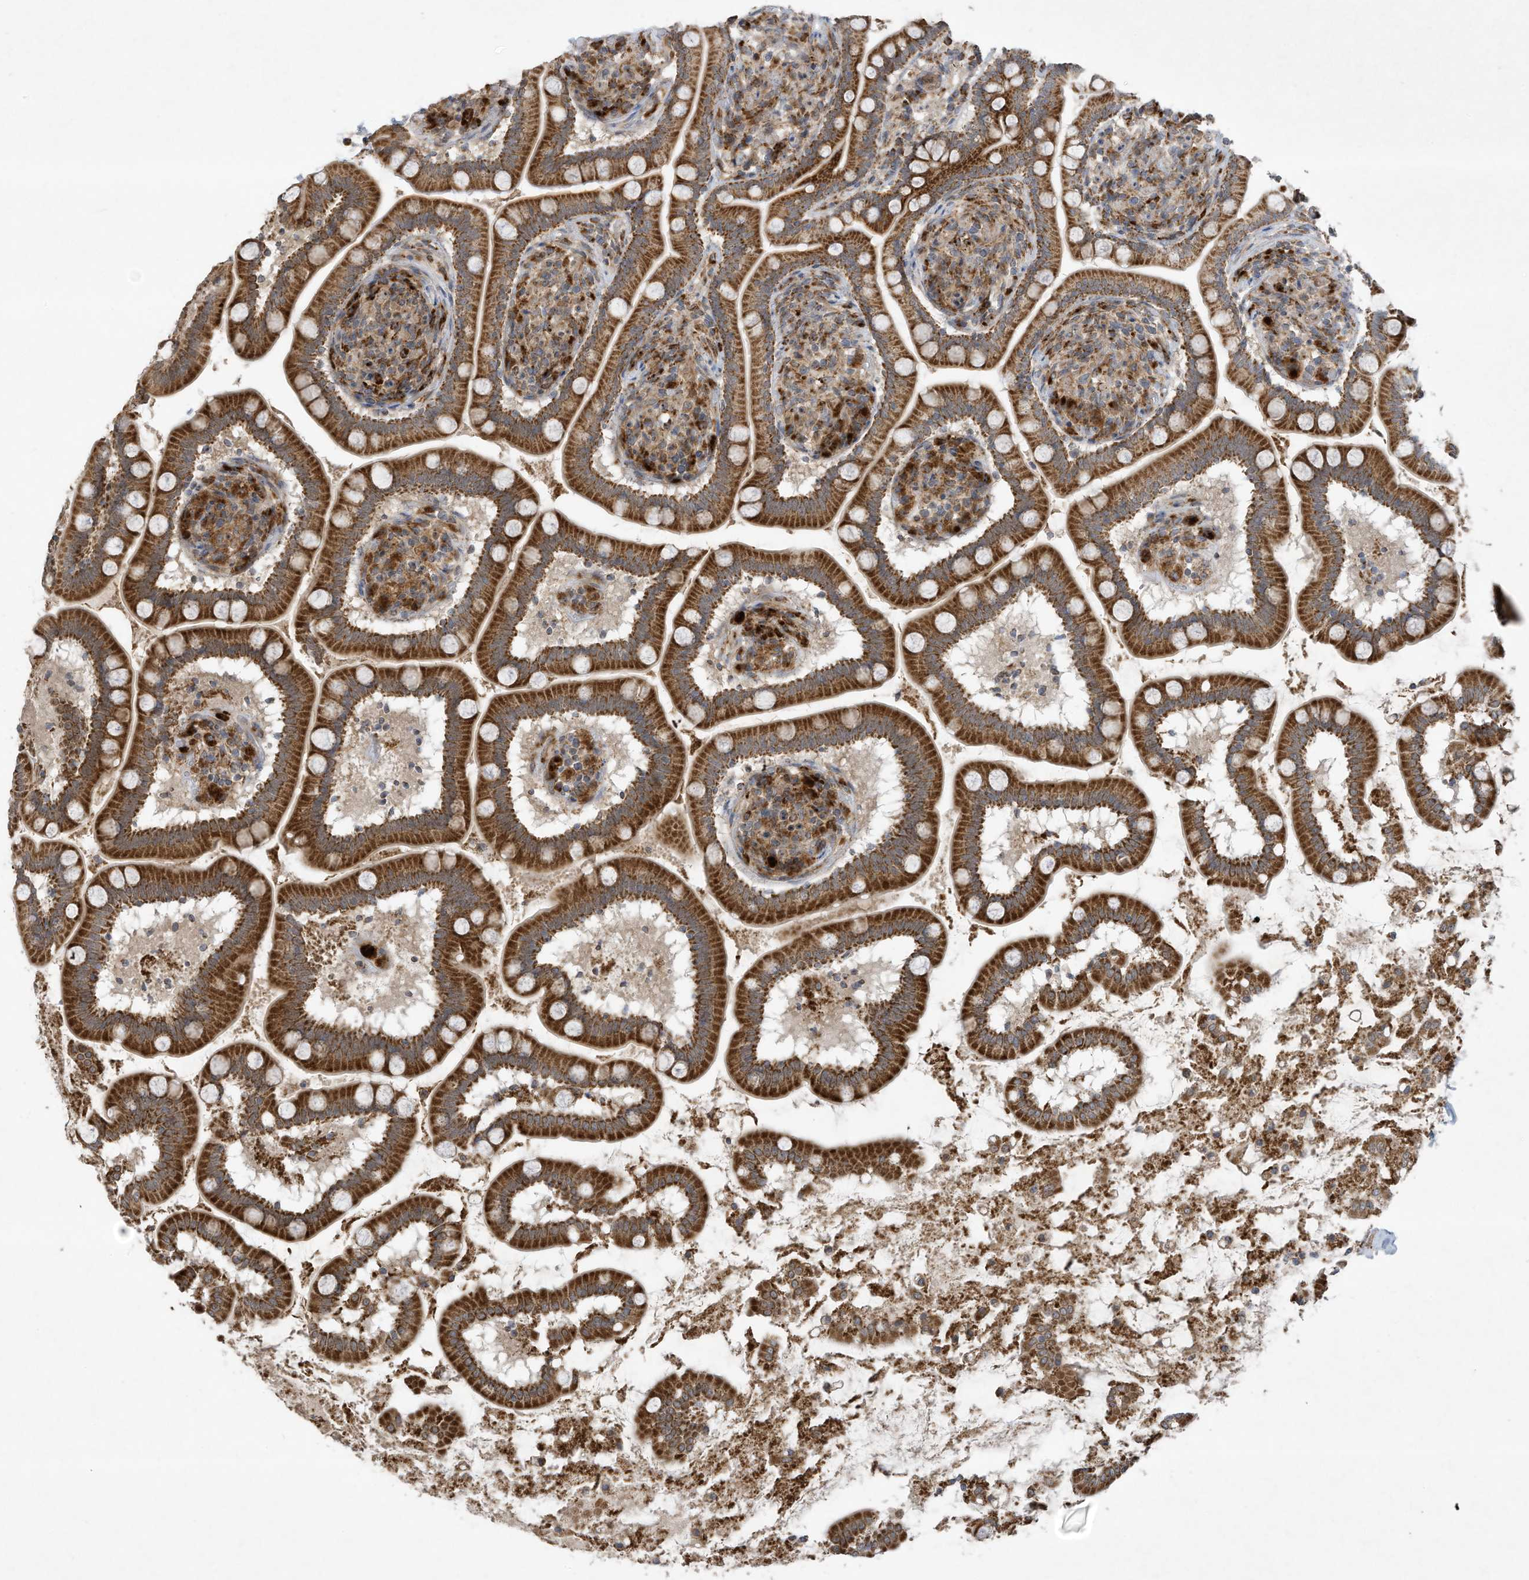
{"staining": {"intensity": "strong", "quantity": ">75%", "location": "cytoplasmic/membranous"}, "tissue": "small intestine", "cell_type": "Glandular cells", "image_type": "normal", "snomed": [{"axis": "morphology", "description": "Normal tissue, NOS"}, {"axis": "topography", "description": "Small intestine"}], "caption": "Strong cytoplasmic/membranous positivity for a protein is appreciated in about >75% of glandular cells of normal small intestine using immunohistochemistry (IHC).", "gene": "C2orf74", "patient": {"sex": "female", "age": 64}}